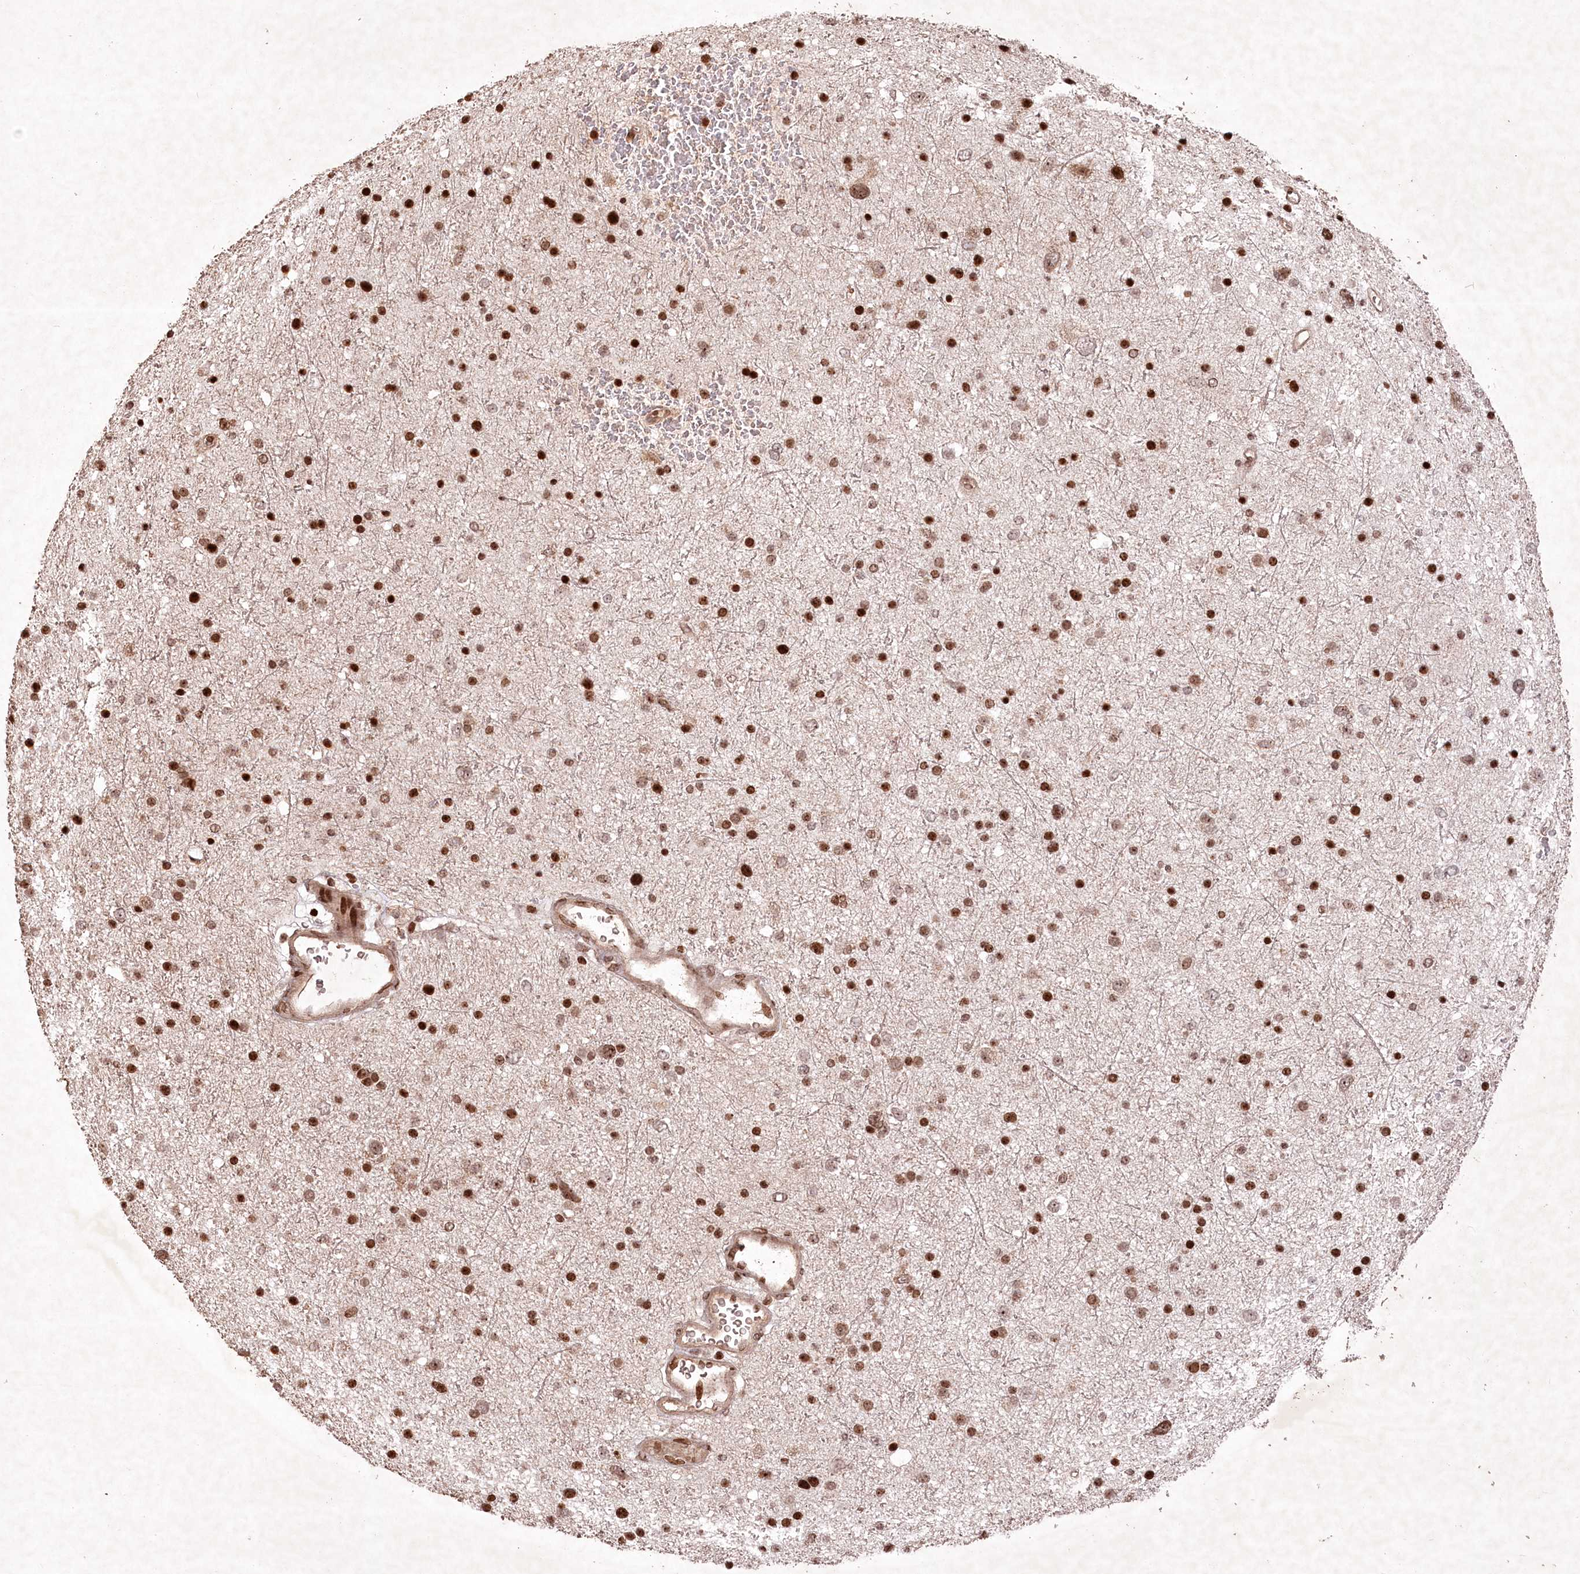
{"staining": {"intensity": "strong", "quantity": "25%-75%", "location": "nuclear"}, "tissue": "glioma", "cell_type": "Tumor cells", "image_type": "cancer", "snomed": [{"axis": "morphology", "description": "Glioma, malignant, Low grade"}, {"axis": "topography", "description": "Brain"}], "caption": "Glioma was stained to show a protein in brown. There is high levels of strong nuclear expression in approximately 25%-75% of tumor cells.", "gene": "CCSER2", "patient": {"sex": "female", "age": 37}}